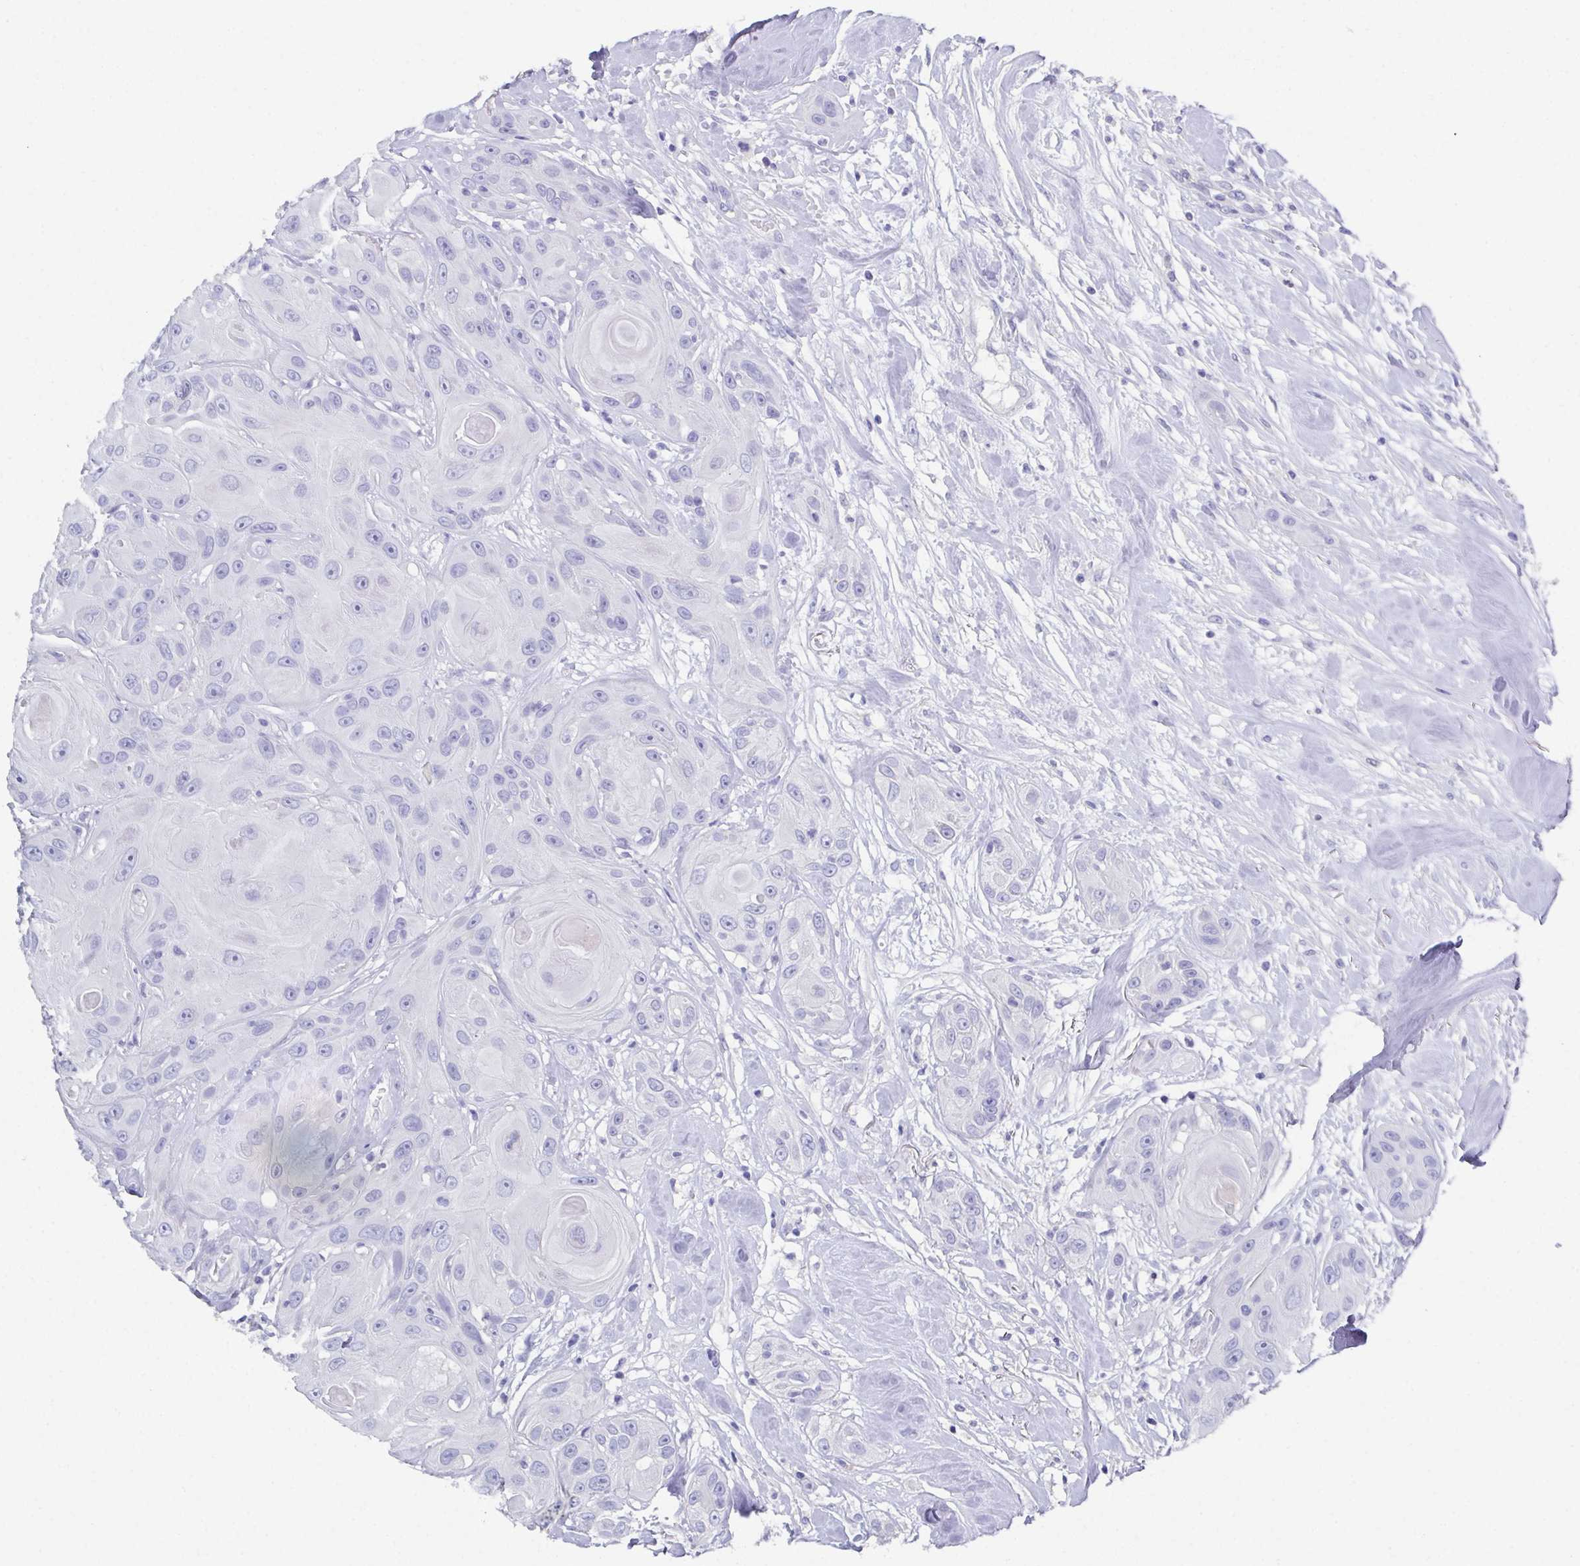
{"staining": {"intensity": "negative", "quantity": "none", "location": "none"}, "tissue": "head and neck cancer", "cell_type": "Tumor cells", "image_type": "cancer", "snomed": [{"axis": "morphology", "description": "Squamous cell carcinoma, NOS"}, {"axis": "topography", "description": "Oral tissue"}, {"axis": "topography", "description": "Head-Neck"}], "caption": "IHC histopathology image of neoplastic tissue: human head and neck squamous cell carcinoma stained with DAB (3,3'-diaminobenzidine) demonstrates no significant protein positivity in tumor cells.", "gene": "SSC4D", "patient": {"sex": "male", "age": 77}}